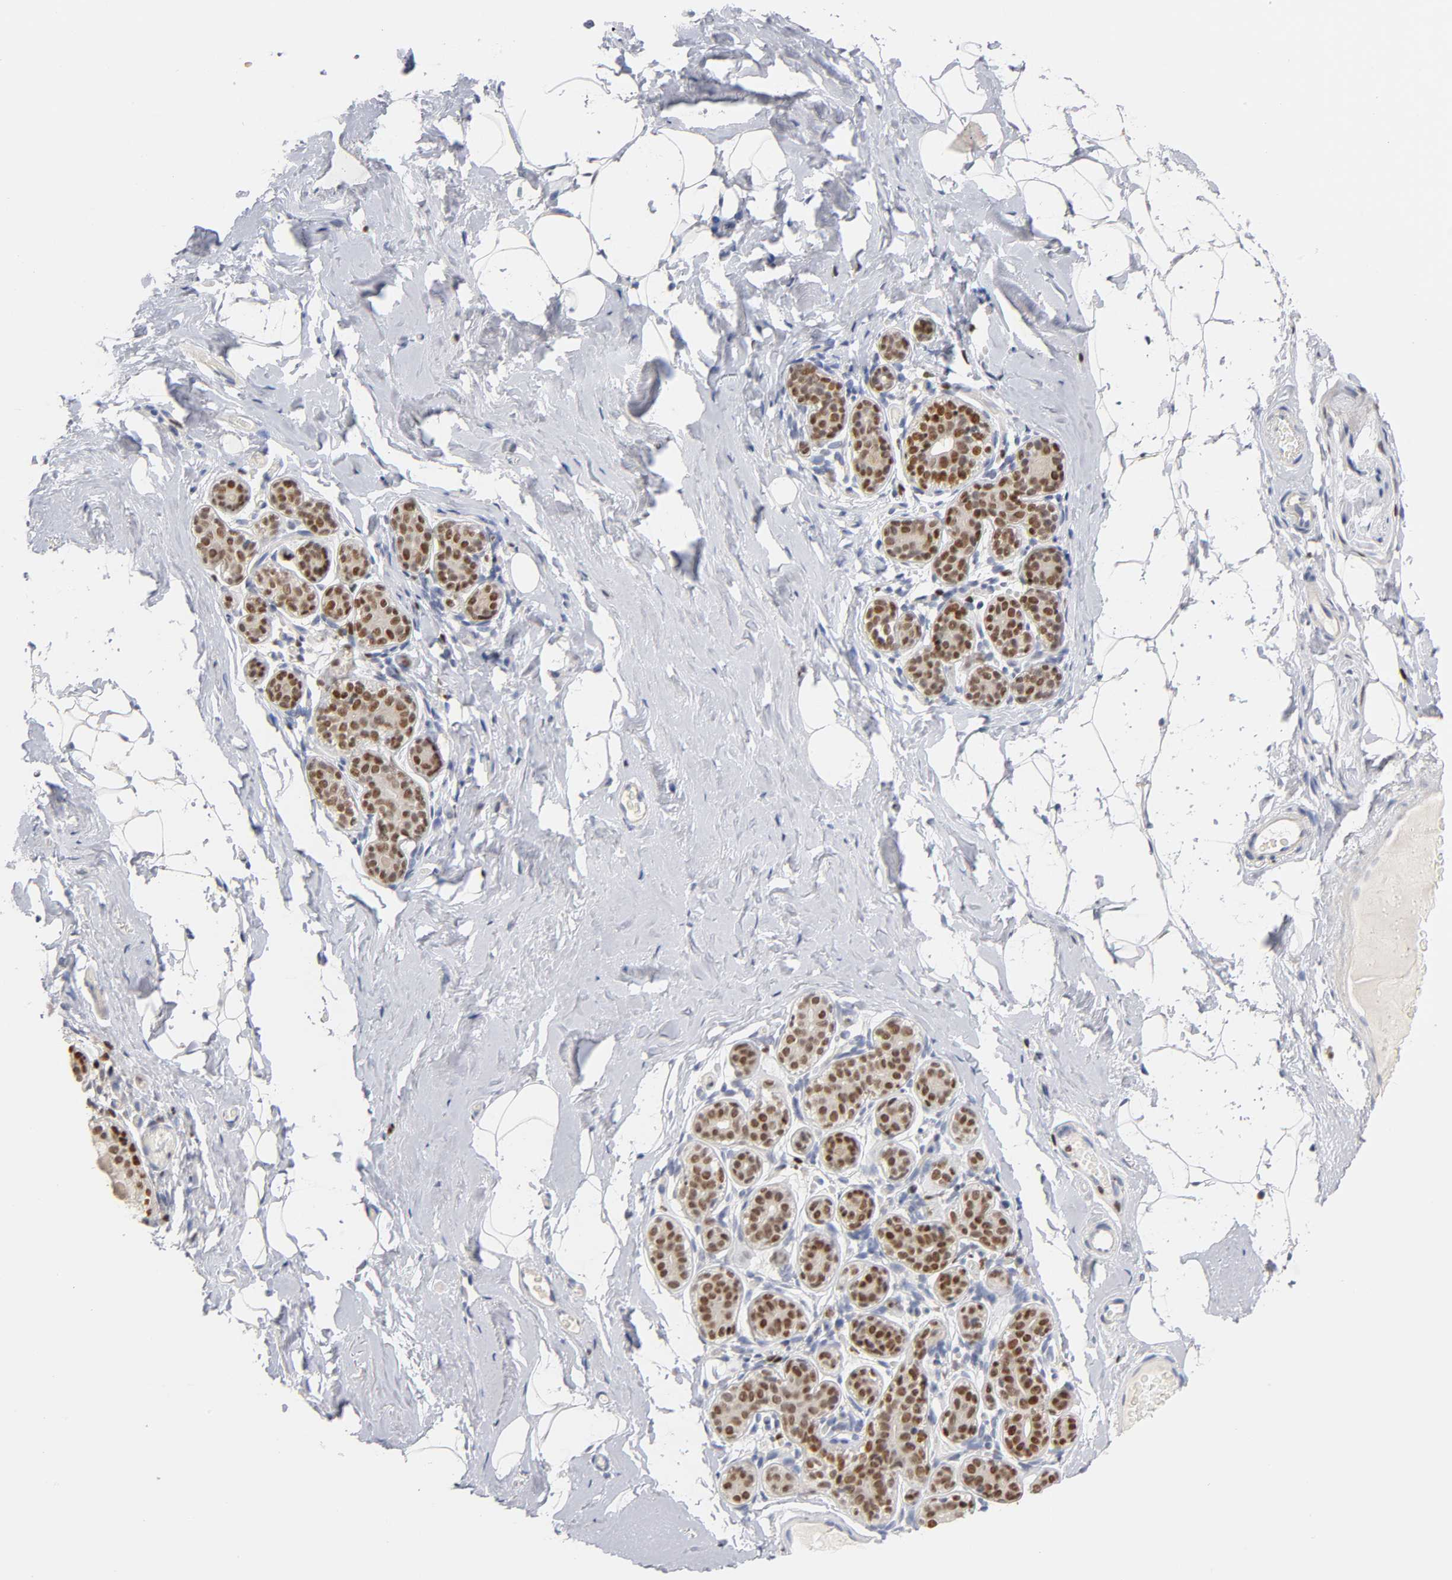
{"staining": {"intensity": "negative", "quantity": "none", "location": "none"}, "tissue": "breast", "cell_type": "Adipocytes", "image_type": "normal", "snomed": [{"axis": "morphology", "description": "Normal tissue, NOS"}, {"axis": "topography", "description": "Breast"}, {"axis": "topography", "description": "Soft tissue"}], "caption": "This is a image of immunohistochemistry (IHC) staining of normal breast, which shows no positivity in adipocytes. Brightfield microscopy of immunohistochemistry stained with DAB (brown) and hematoxylin (blue), captured at high magnification.", "gene": "RUNX1", "patient": {"sex": "female", "age": 75}}